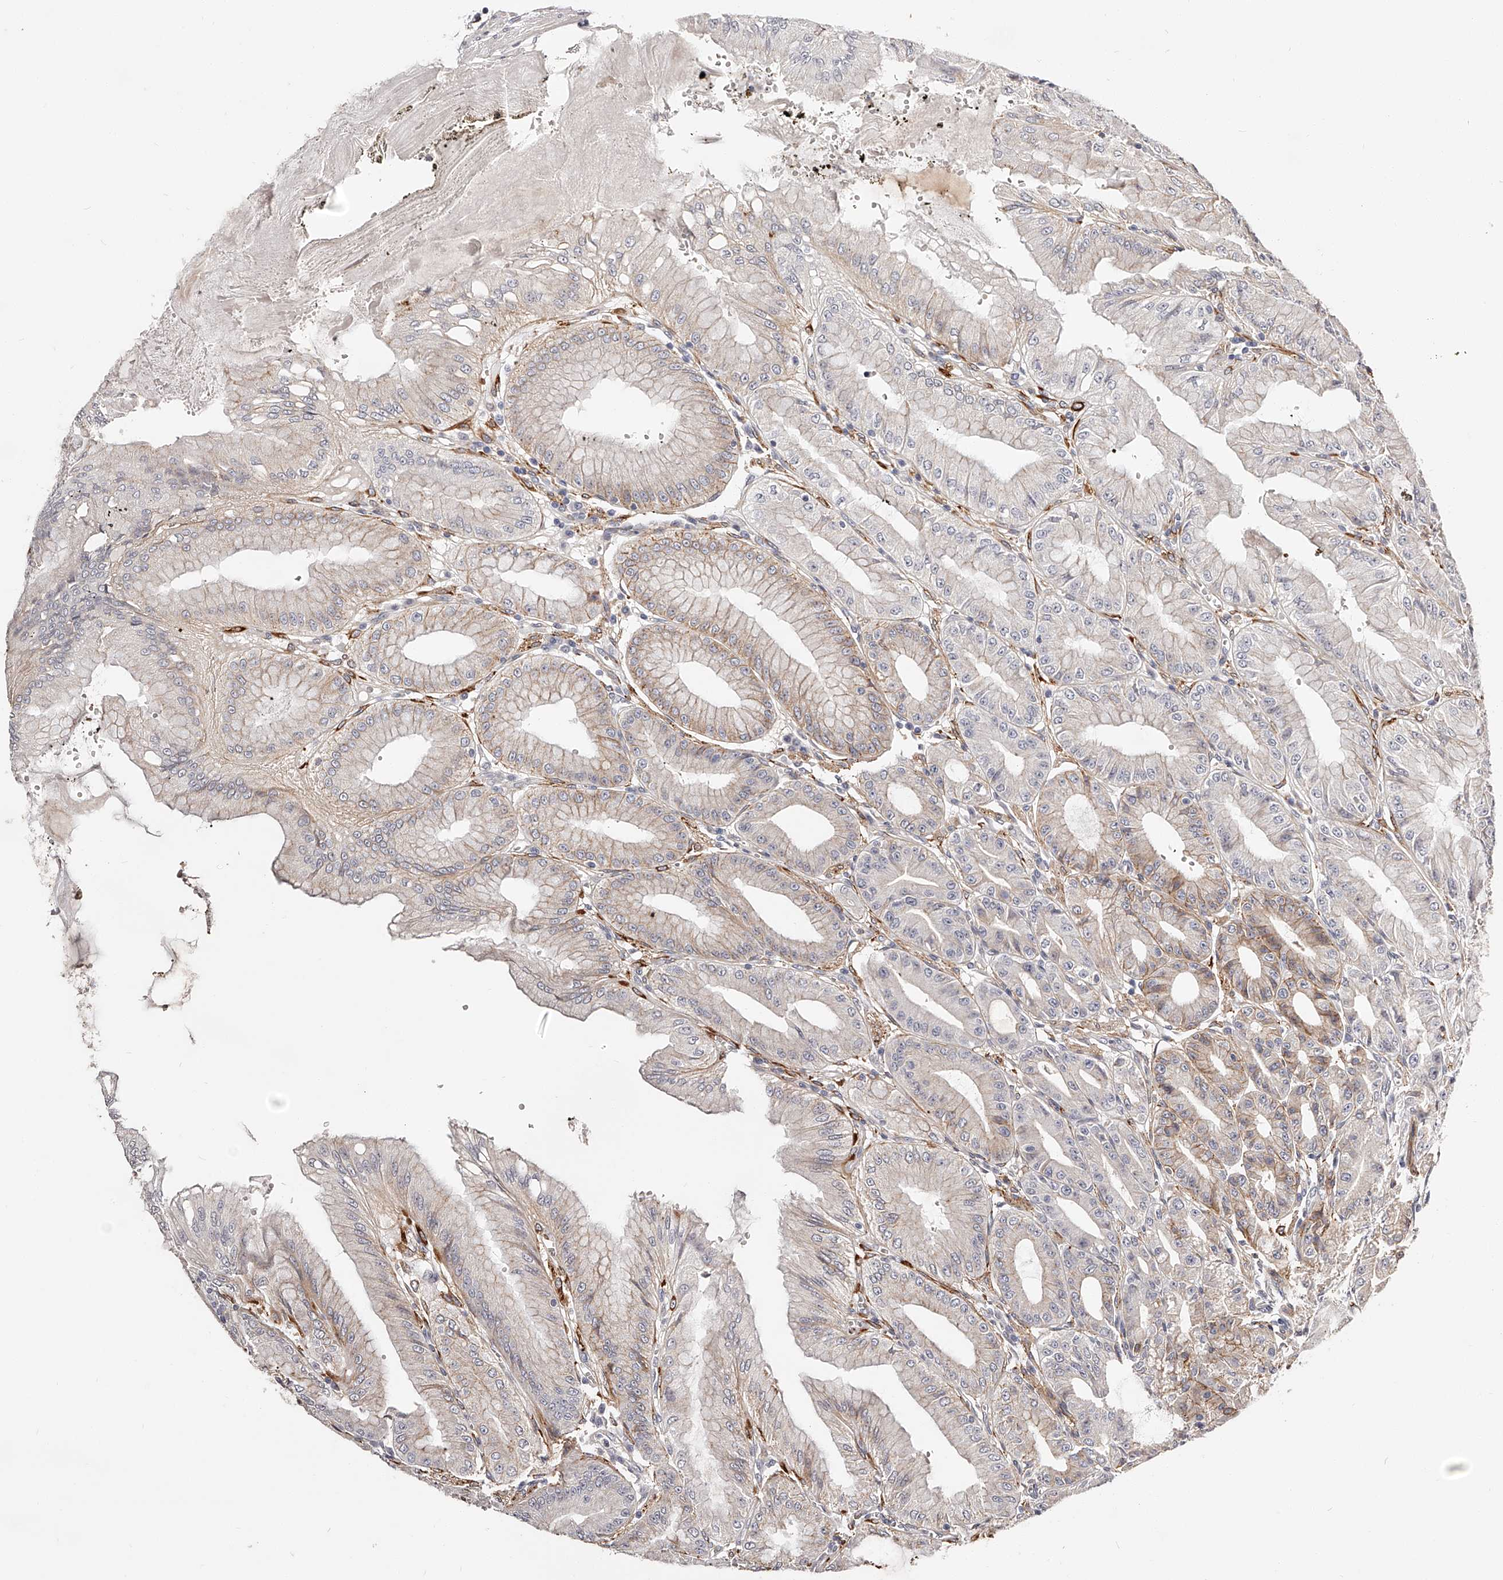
{"staining": {"intensity": "weak", "quantity": "25%-75%", "location": "cytoplasmic/membranous"}, "tissue": "stomach", "cell_type": "Glandular cells", "image_type": "normal", "snomed": [{"axis": "morphology", "description": "Normal tissue, NOS"}, {"axis": "topography", "description": "Stomach, lower"}], "caption": "Protein expression analysis of benign stomach demonstrates weak cytoplasmic/membranous expression in about 25%-75% of glandular cells.", "gene": "CD82", "patient": {"sex": "male", "age": 71}}